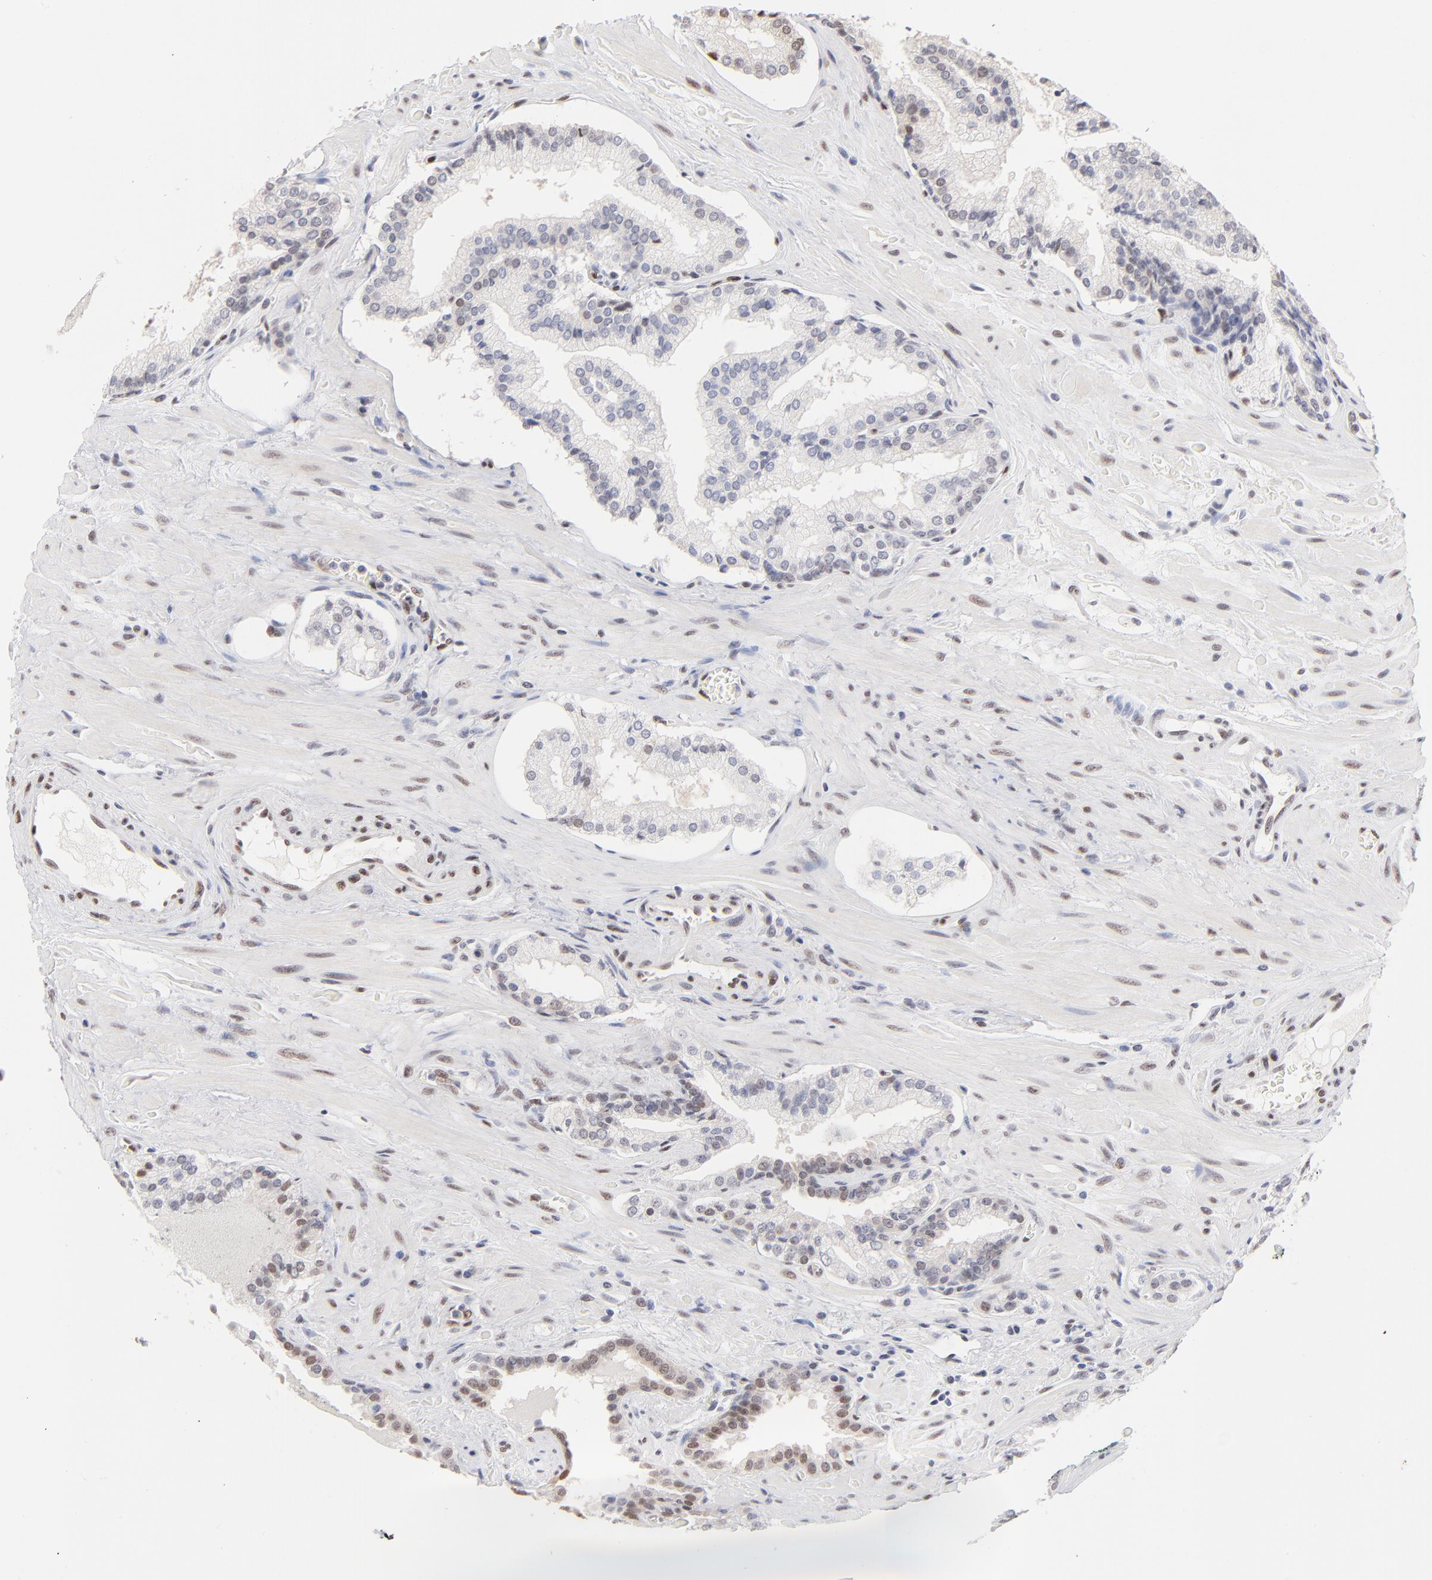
{"staining": {"intensity": "weak", "quantity": "25%-75%", "location": "nuclear"}, "tissue": "prostate cancer", "cell_type": "Tumor cells", "image_type": "cancer", "snomed": [{"axis": "morphology", "description": "Adenocarcinoma, Medium grade"}, {"axis": "topography", "description": "Prostate"}], "caption": "A brown stain shows weak nuclear staining of a protein in human adenocarcinoma (medium-grade) (prostate) tumor cells. The staining was performed using DAB to visualize the protein expression in brown, while the nuclei were stained in blue with hematoxylin (Magnification: 20x).", "gene": "STAT3", "patient": {"sex": "male", "age": 60}}